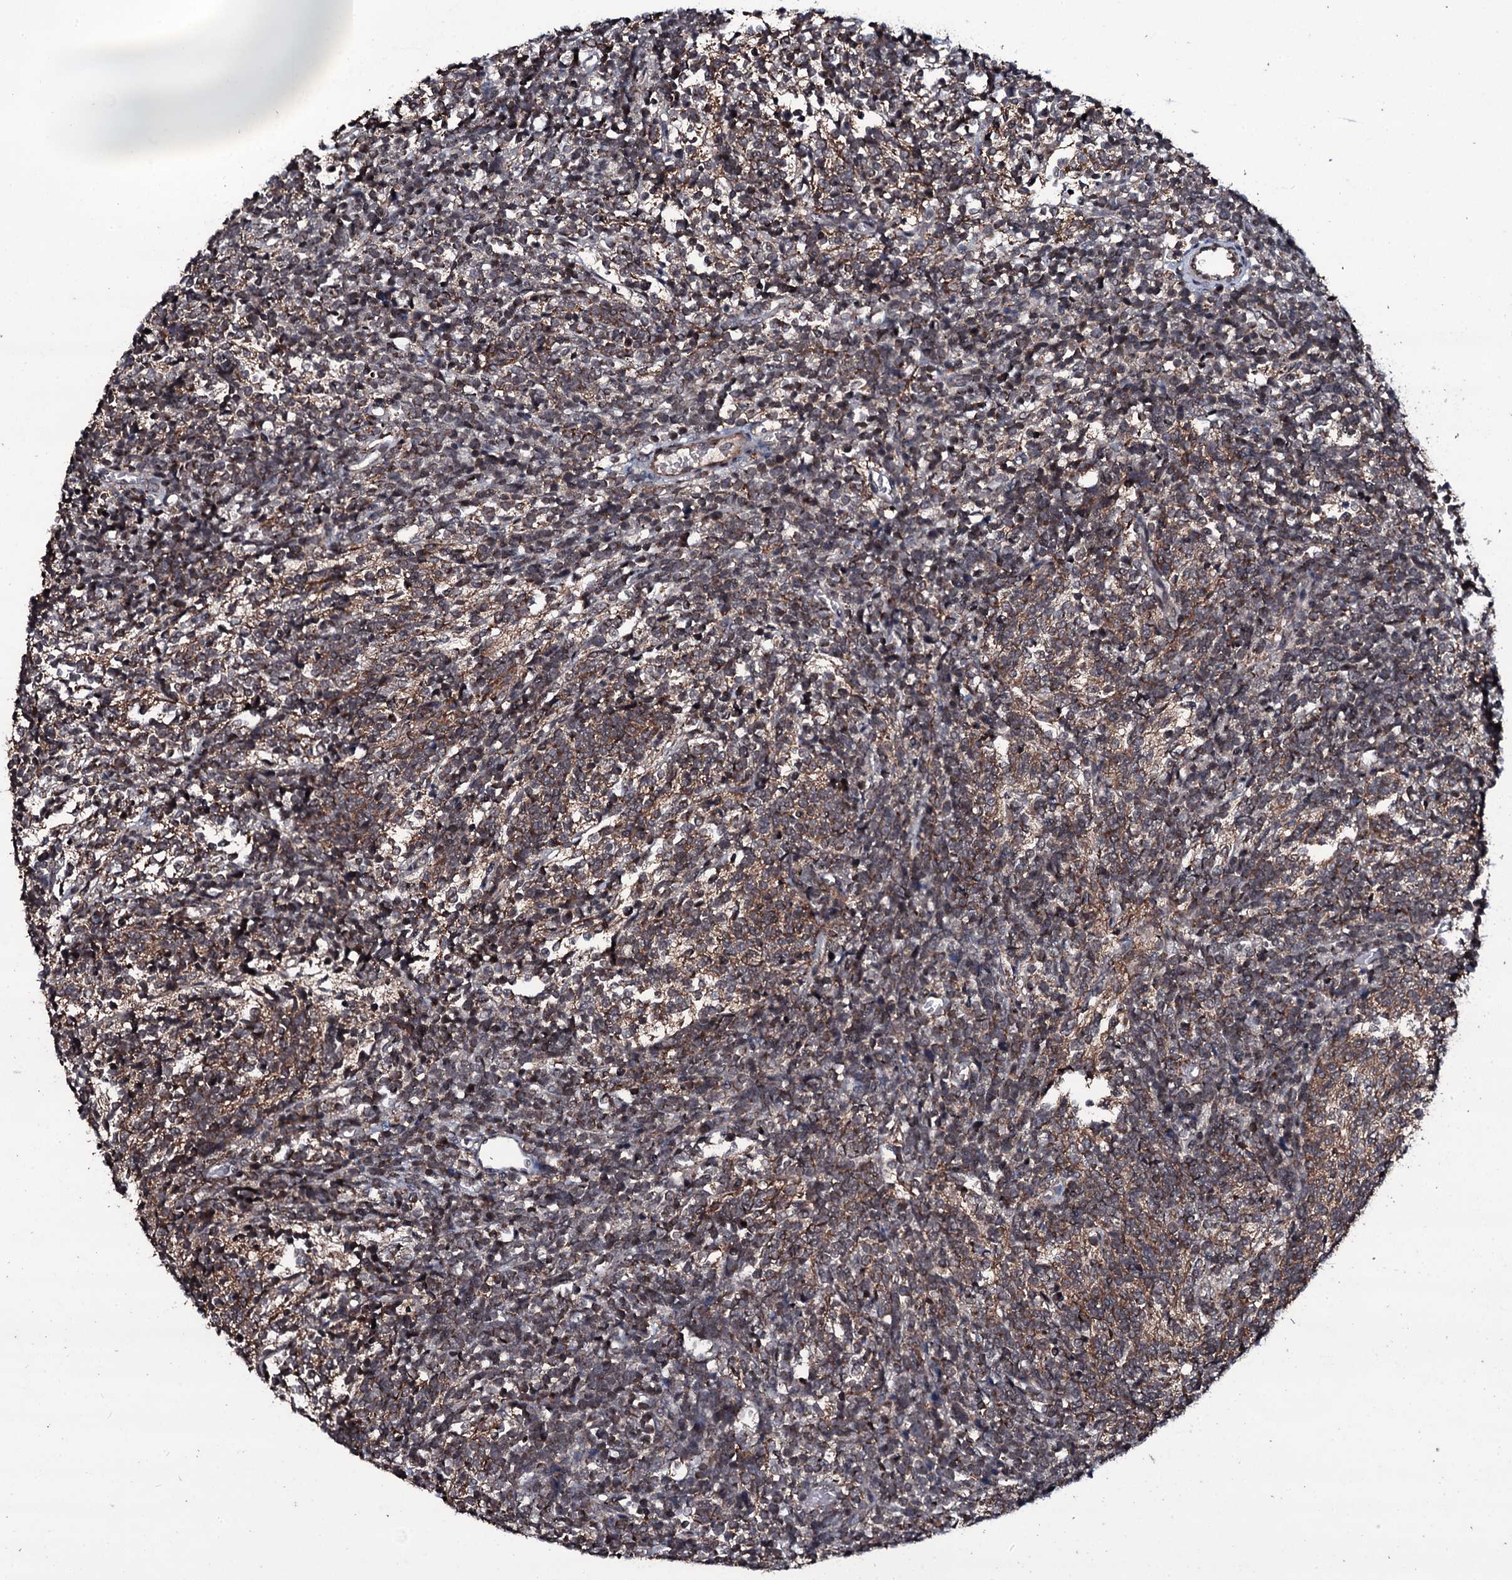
{"staining": {"intensity": "weak", "quantity": "<25%", "location": "cytoplasmic/membranous"}, "tissue": "glioma", "cell_type": "Tumor cells", "image_type": "cancer", "snomed": [{"axis": "morphology", "description": "Glioma, malignant, Low grade"}, {"axis": "topography", "description": "Brain"}], "caption": "High magnification brightfield microscopy of malignant glioma (low-grade) stained with DAB (brown) and counterstained with hematoxylin (blue): tumor cells show no significant positivity. (Immunohistochemistry, brightfield microscopy, high magnification).", "gene": "MRPS31", "patient": {"sex": "female", "age": 1}}